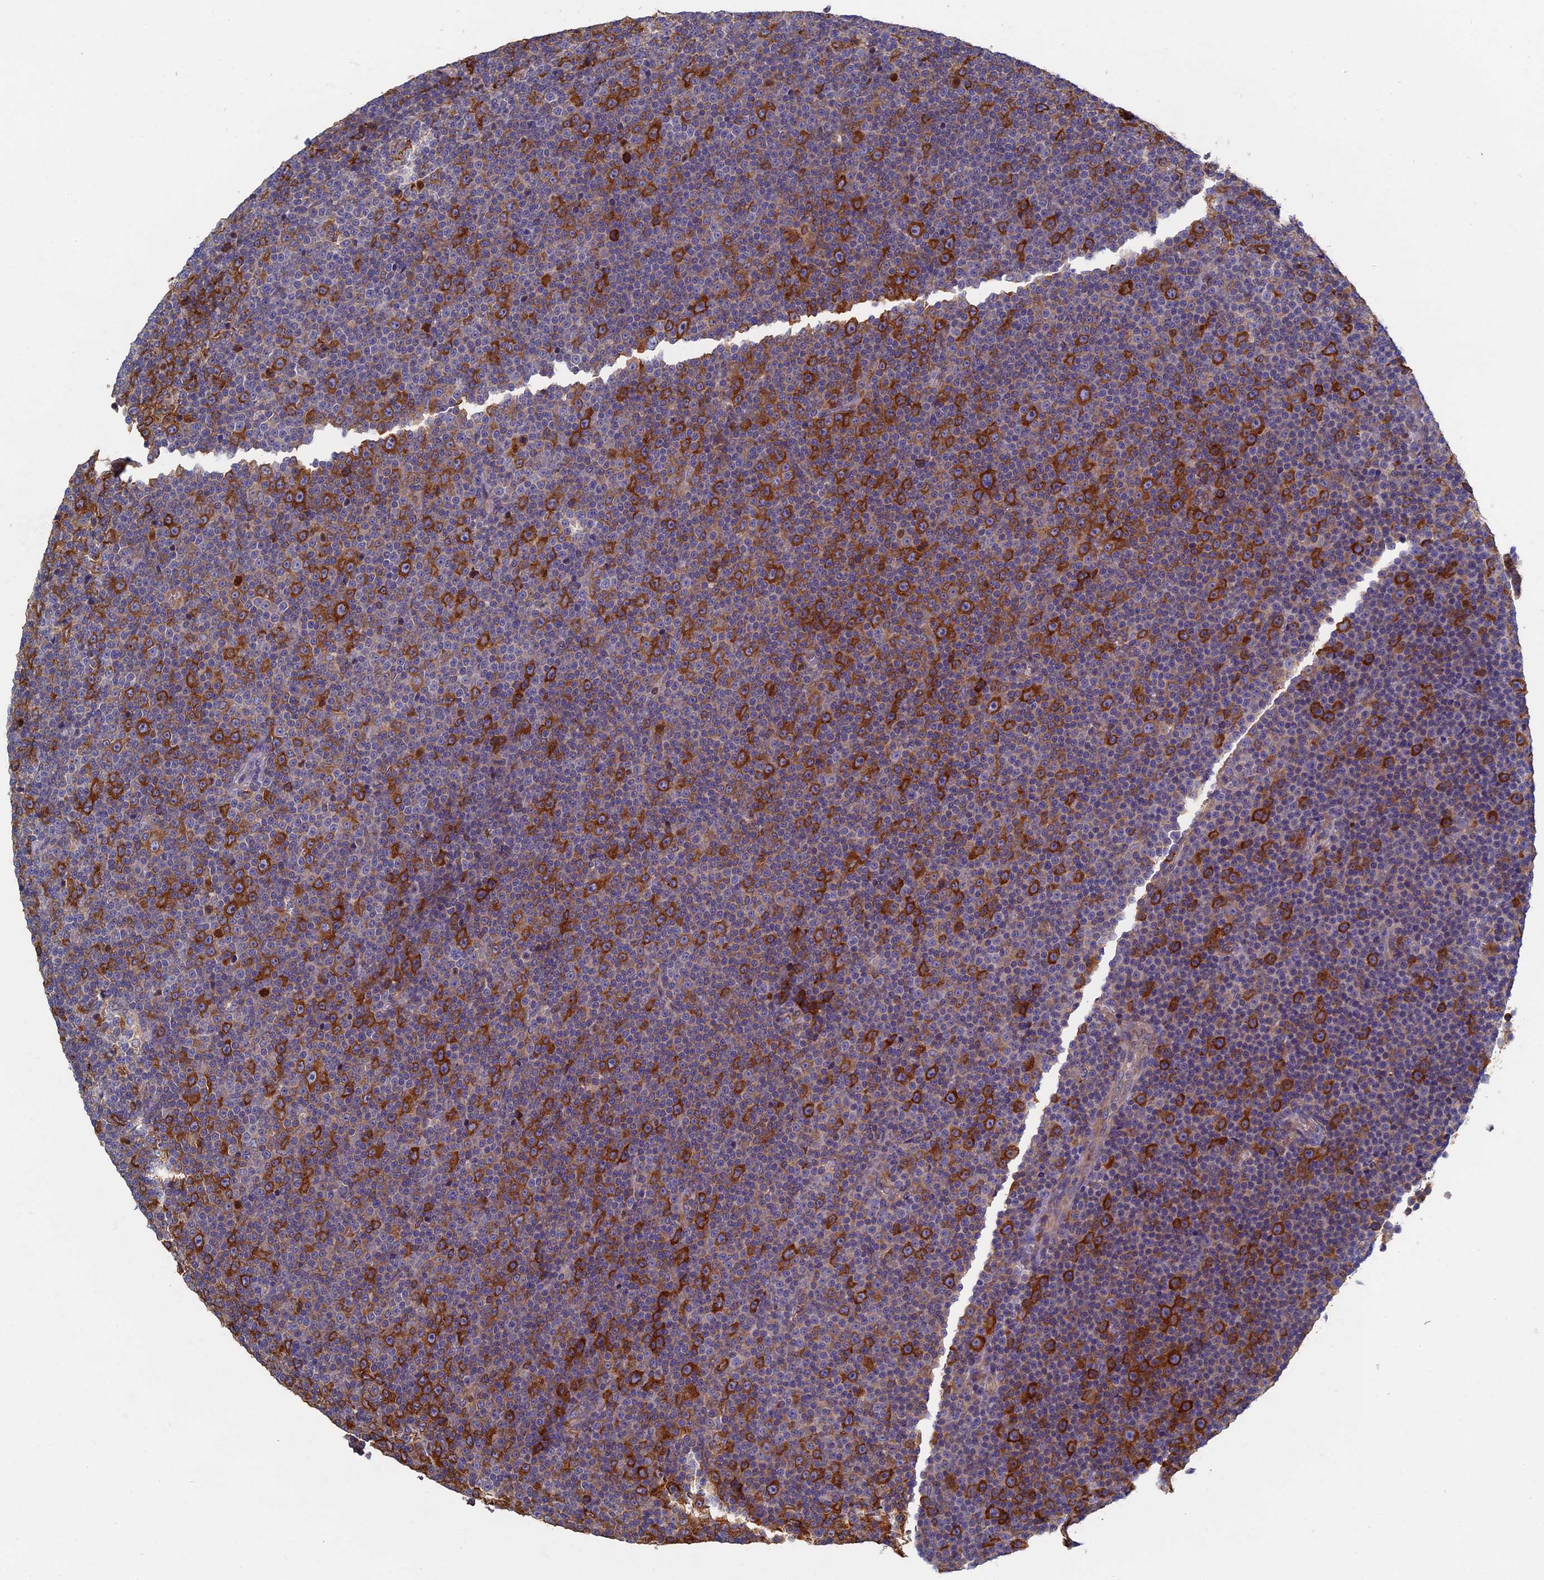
{"staining": {"intensity": "strong", "quantity": "25%-75%", "location": "cytoplasmic/membranous"}, "tissue": "lymphoma", "cell_type": "Tumor cells", "image_type": "cancer", "snomed": [{"axis": "morphology", "description": "Malignant lymphoma, non-Hodgkin's type, Low grade"}, {"axis": "topography", "description": "Lymph node"}], "caption": "Immunohistochemistry of lymphoma shows high levels of strong cytoplasmic/membranous expression in approximately 25%-75% of tumor cells. The staining was performed using DAB (3,3'-diaminobenzidine) to visualize the protein expression in brown, while the nuclei were stained in blue with hematoxylin (Magnification: 20x).", "gene": "YBX1", "patient": {"sex": "female", "age": 67}}